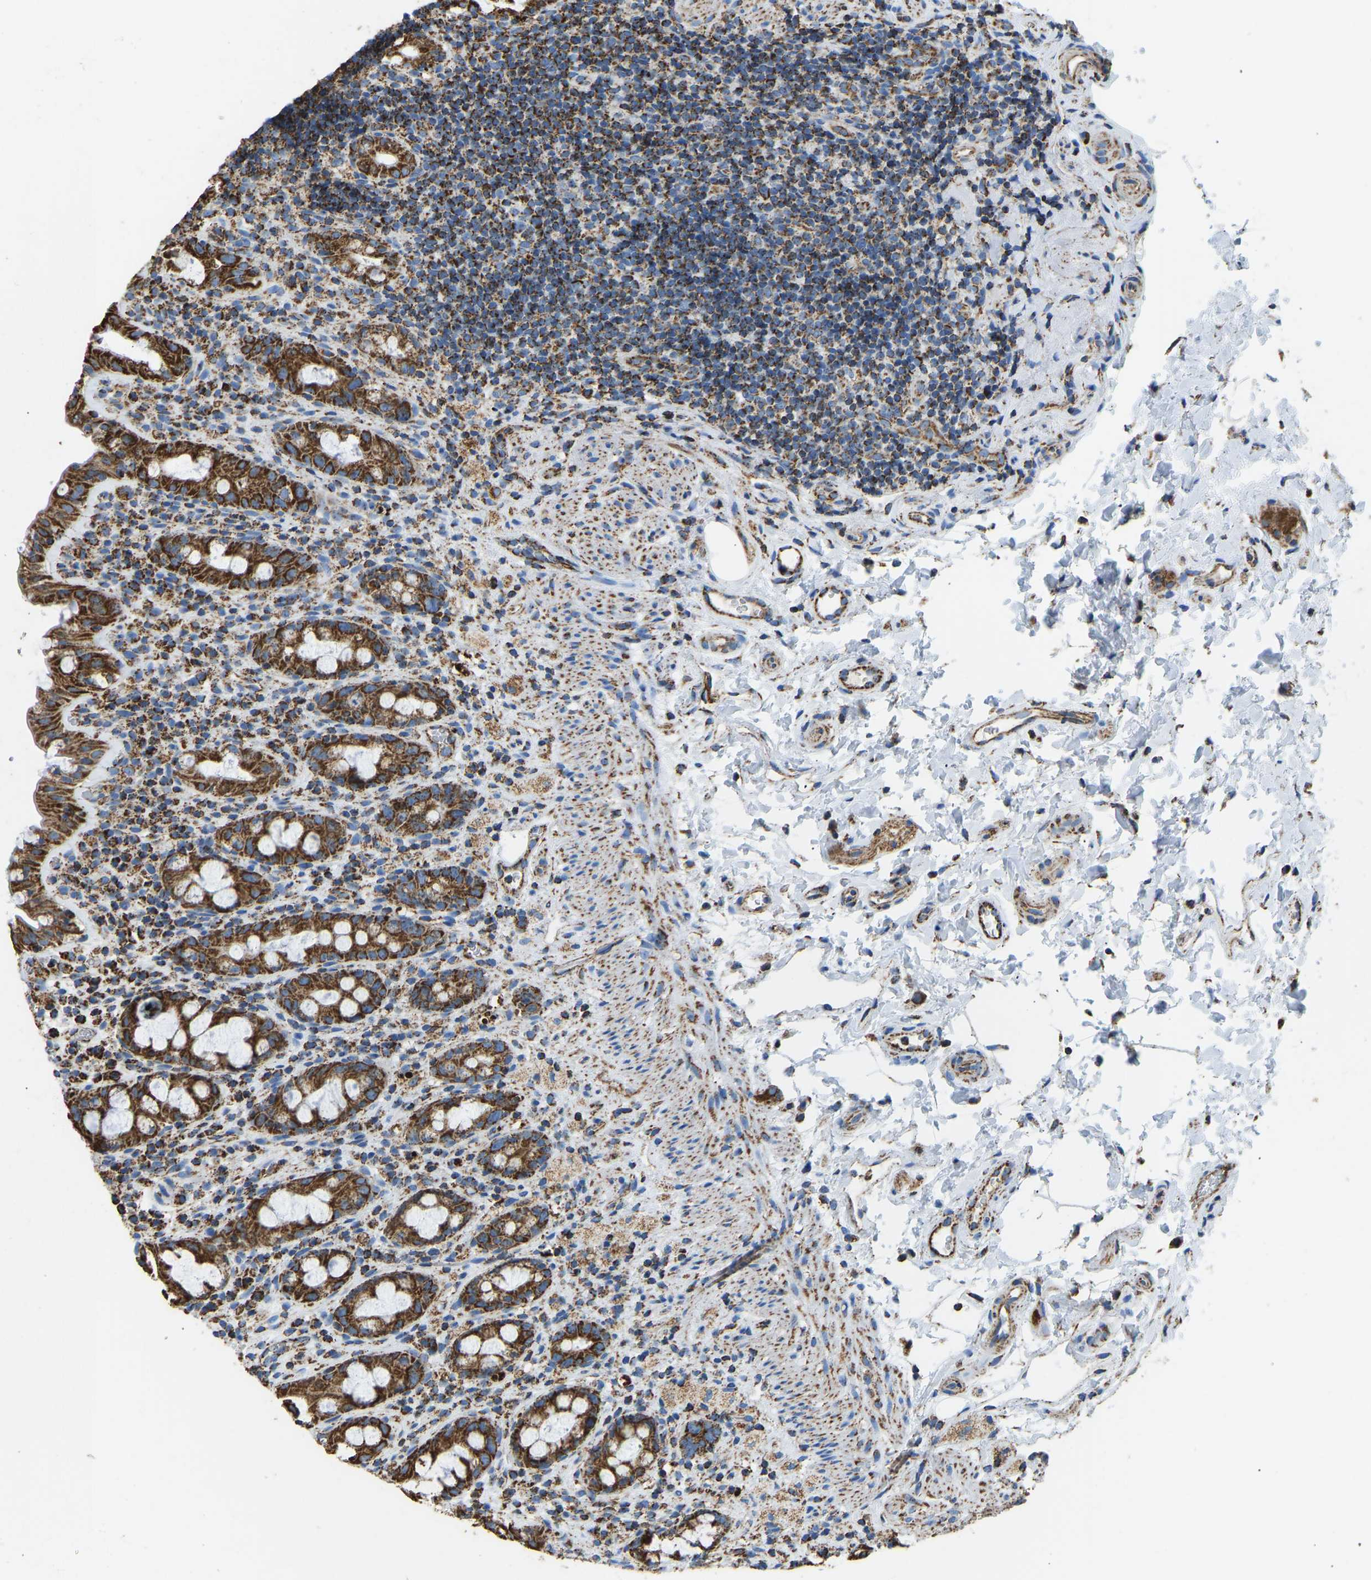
{"staining": {"intensity": "strong", "quantity": ">75%", "location": "cytoplasmic/membranous"}, "tissue": "rectum", "cell_type": "Glandular cells", "image_type": "normal", "snomed": [{"axis": "morphology", "description": "Normal tissue, NOS"}, {"axis": "topography", "description": "Rectum"}], "caption": "This micrograph displays normal rectum stained with IHC to label a protein in brown. The cytoplasmic/membranous of glandular cells show strong positivity for the protein. Nuclei are counter-stained blue.", "gene": "IRX6", "patient": {"sex": "male", "age": 44}}